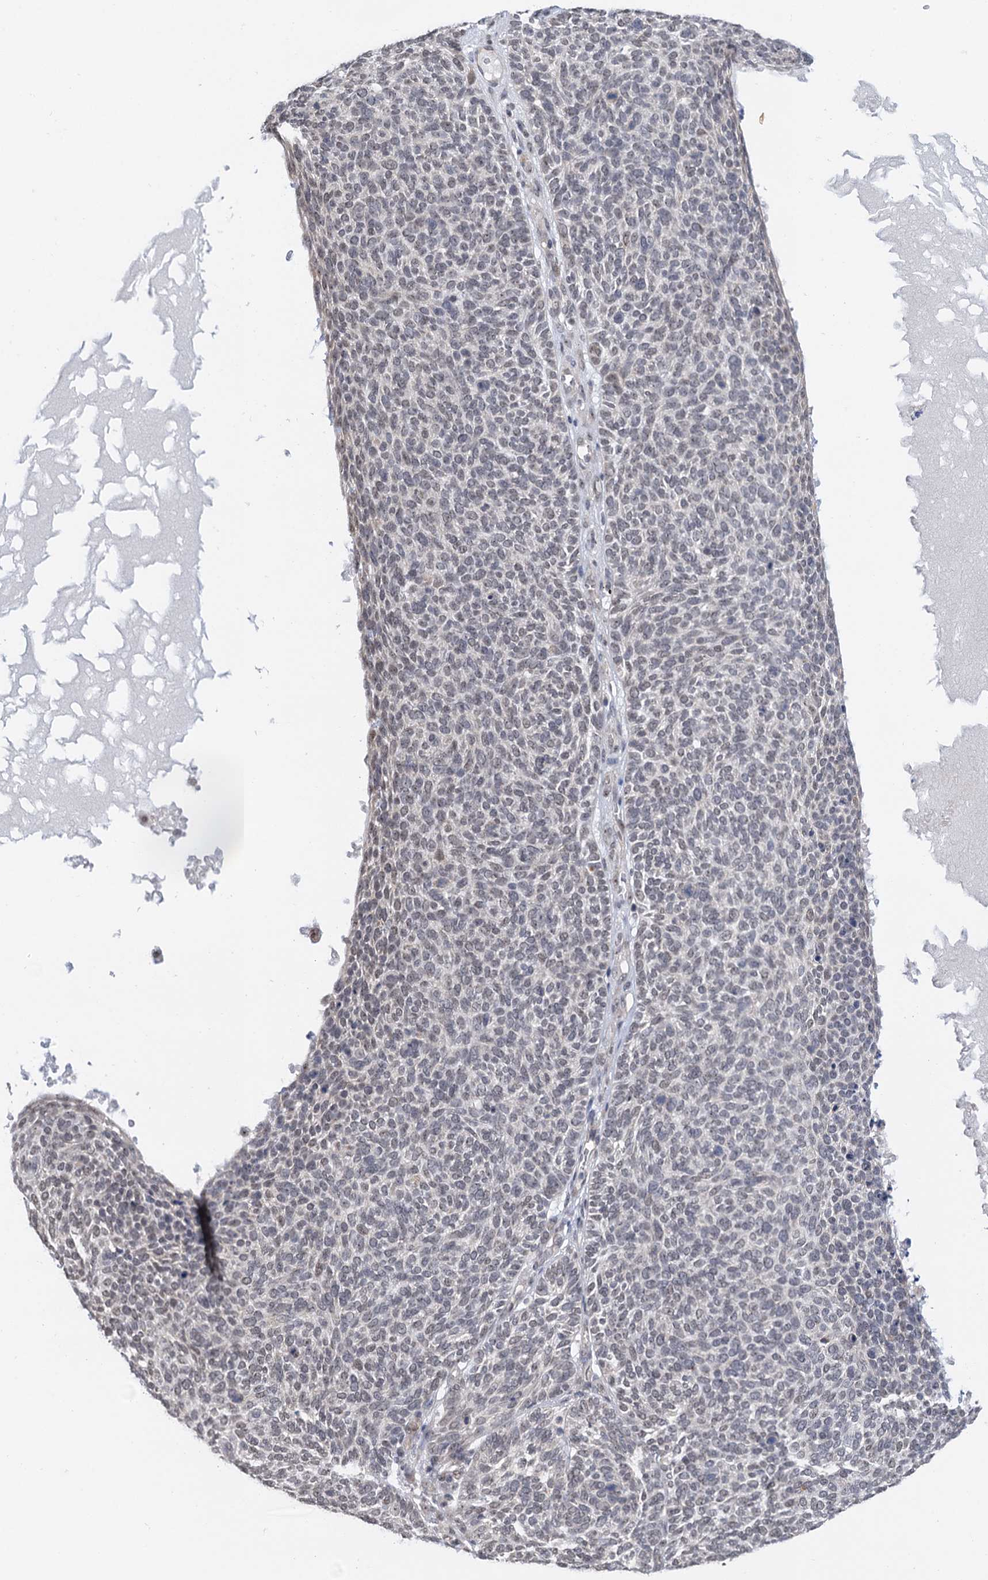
{"staining": {"intensity": "negative", "quantity": "none", "location": "none"}, "tissue": "skin cancer", "cell_type": "Tumor cells", "image_type": "cancer", "snomed": [{"axis": "morphology", "description": "Squamous cell carcinoma, NOS"}, {"axis": "topography", "description": "Skin"}], "caption": "Tumor cells are negative for brown protein staining in skin squamous cell carcinoma.", "gene": "NAT10", "patient": {"sex": "female", "age": 90}}